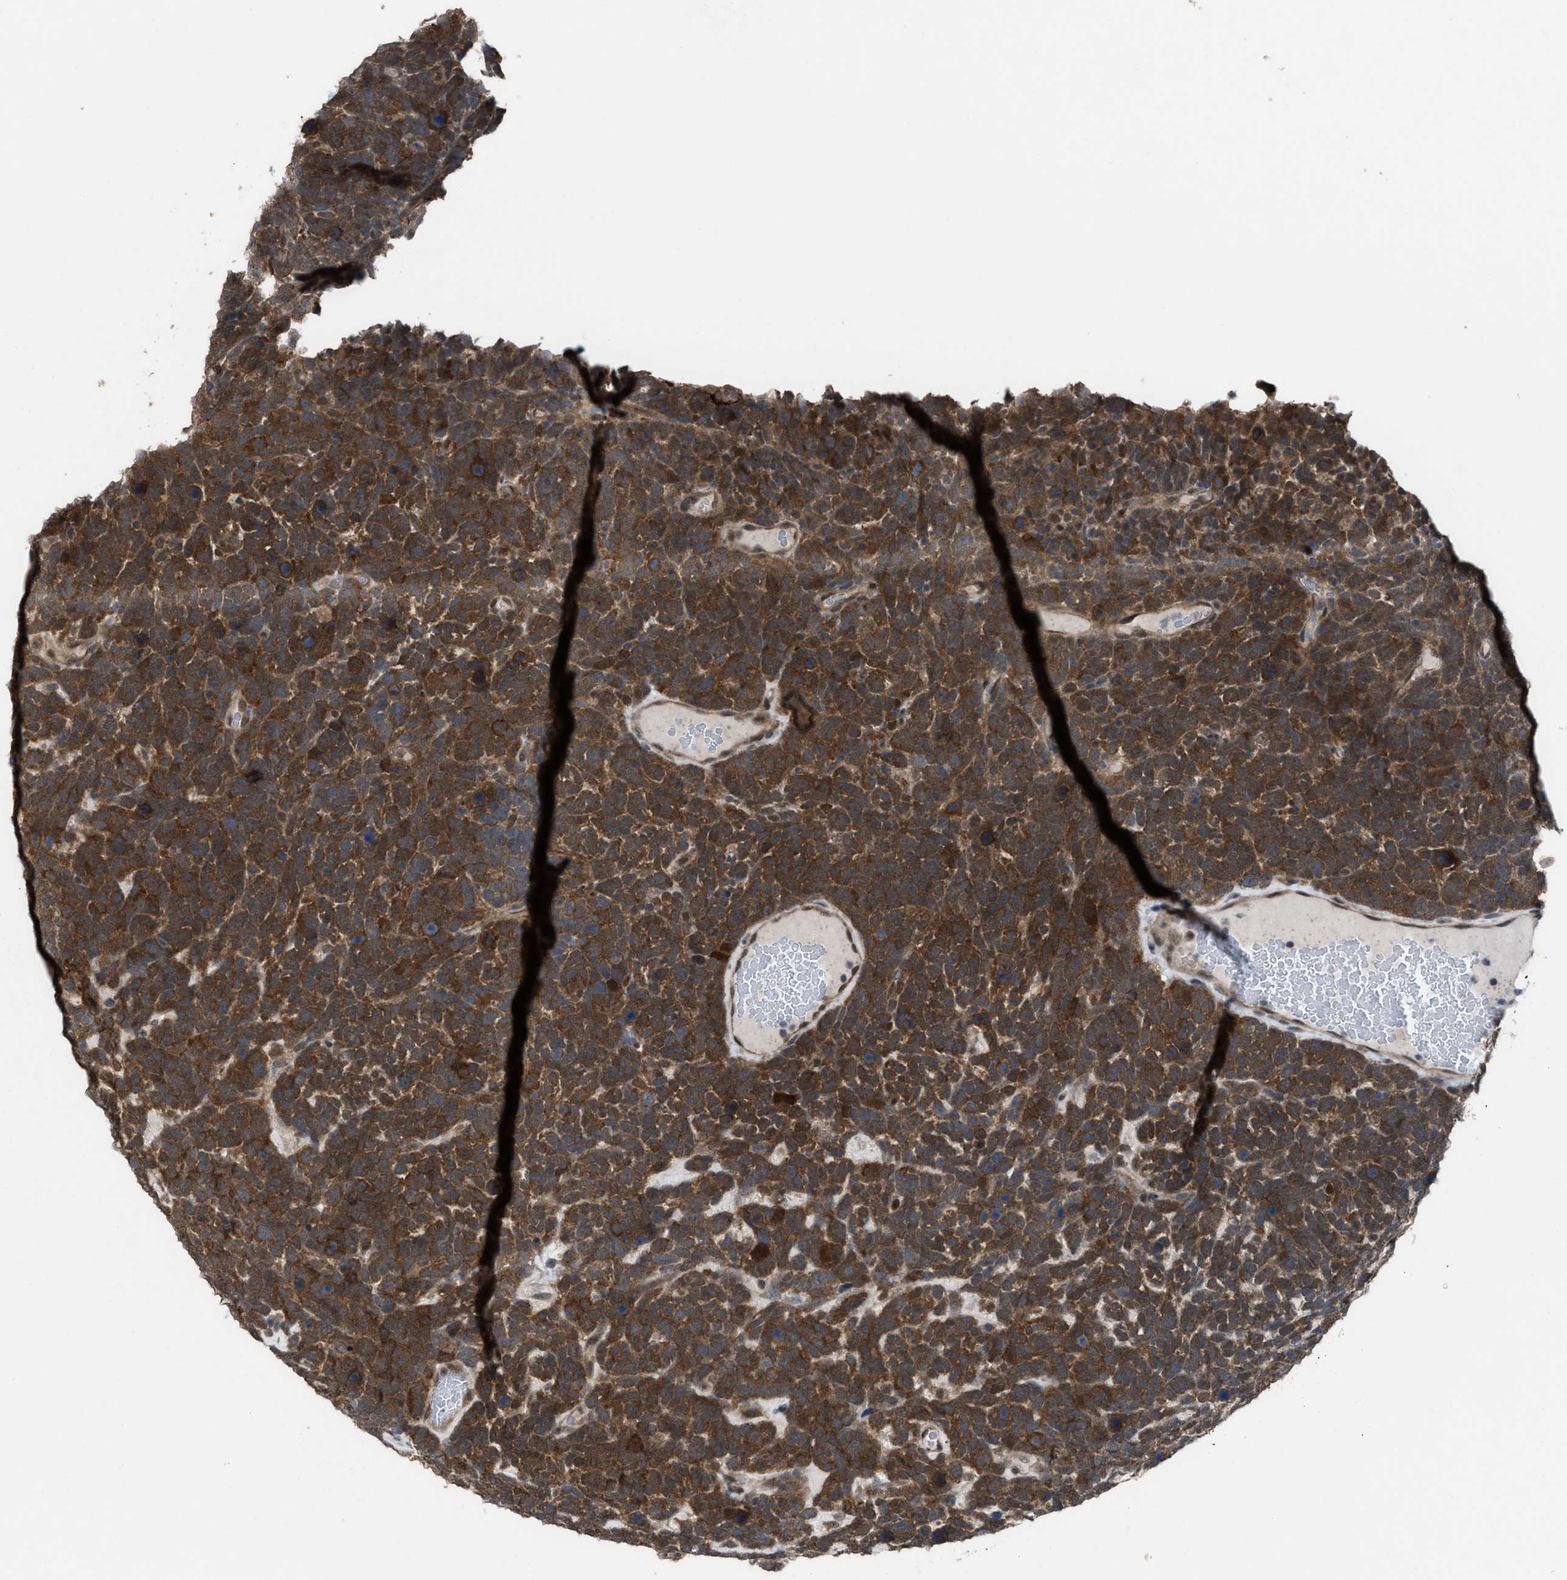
{"staining": {"intensity": "moderate", "quantity": ">75%", "location": "cytoplasmic/membranous"}, "tissue": "urothelial cancer", "cell_type": "Tumor cells", "image_type": "cancer", "snomed": [{"axis": "morphology", "description": "Urothelial carcinoma, High grade"}, {"axis": "topography", "description": "Urinary bladder"}], "caption": "Protein expression analysis of human high-grade urothelial carcinoma reveals moderate cytoplasmic/membranous positivity in approximately >75% of tumor cells.", "gene": "PLAA", "patient": {"sex": "female", "age": 82}}